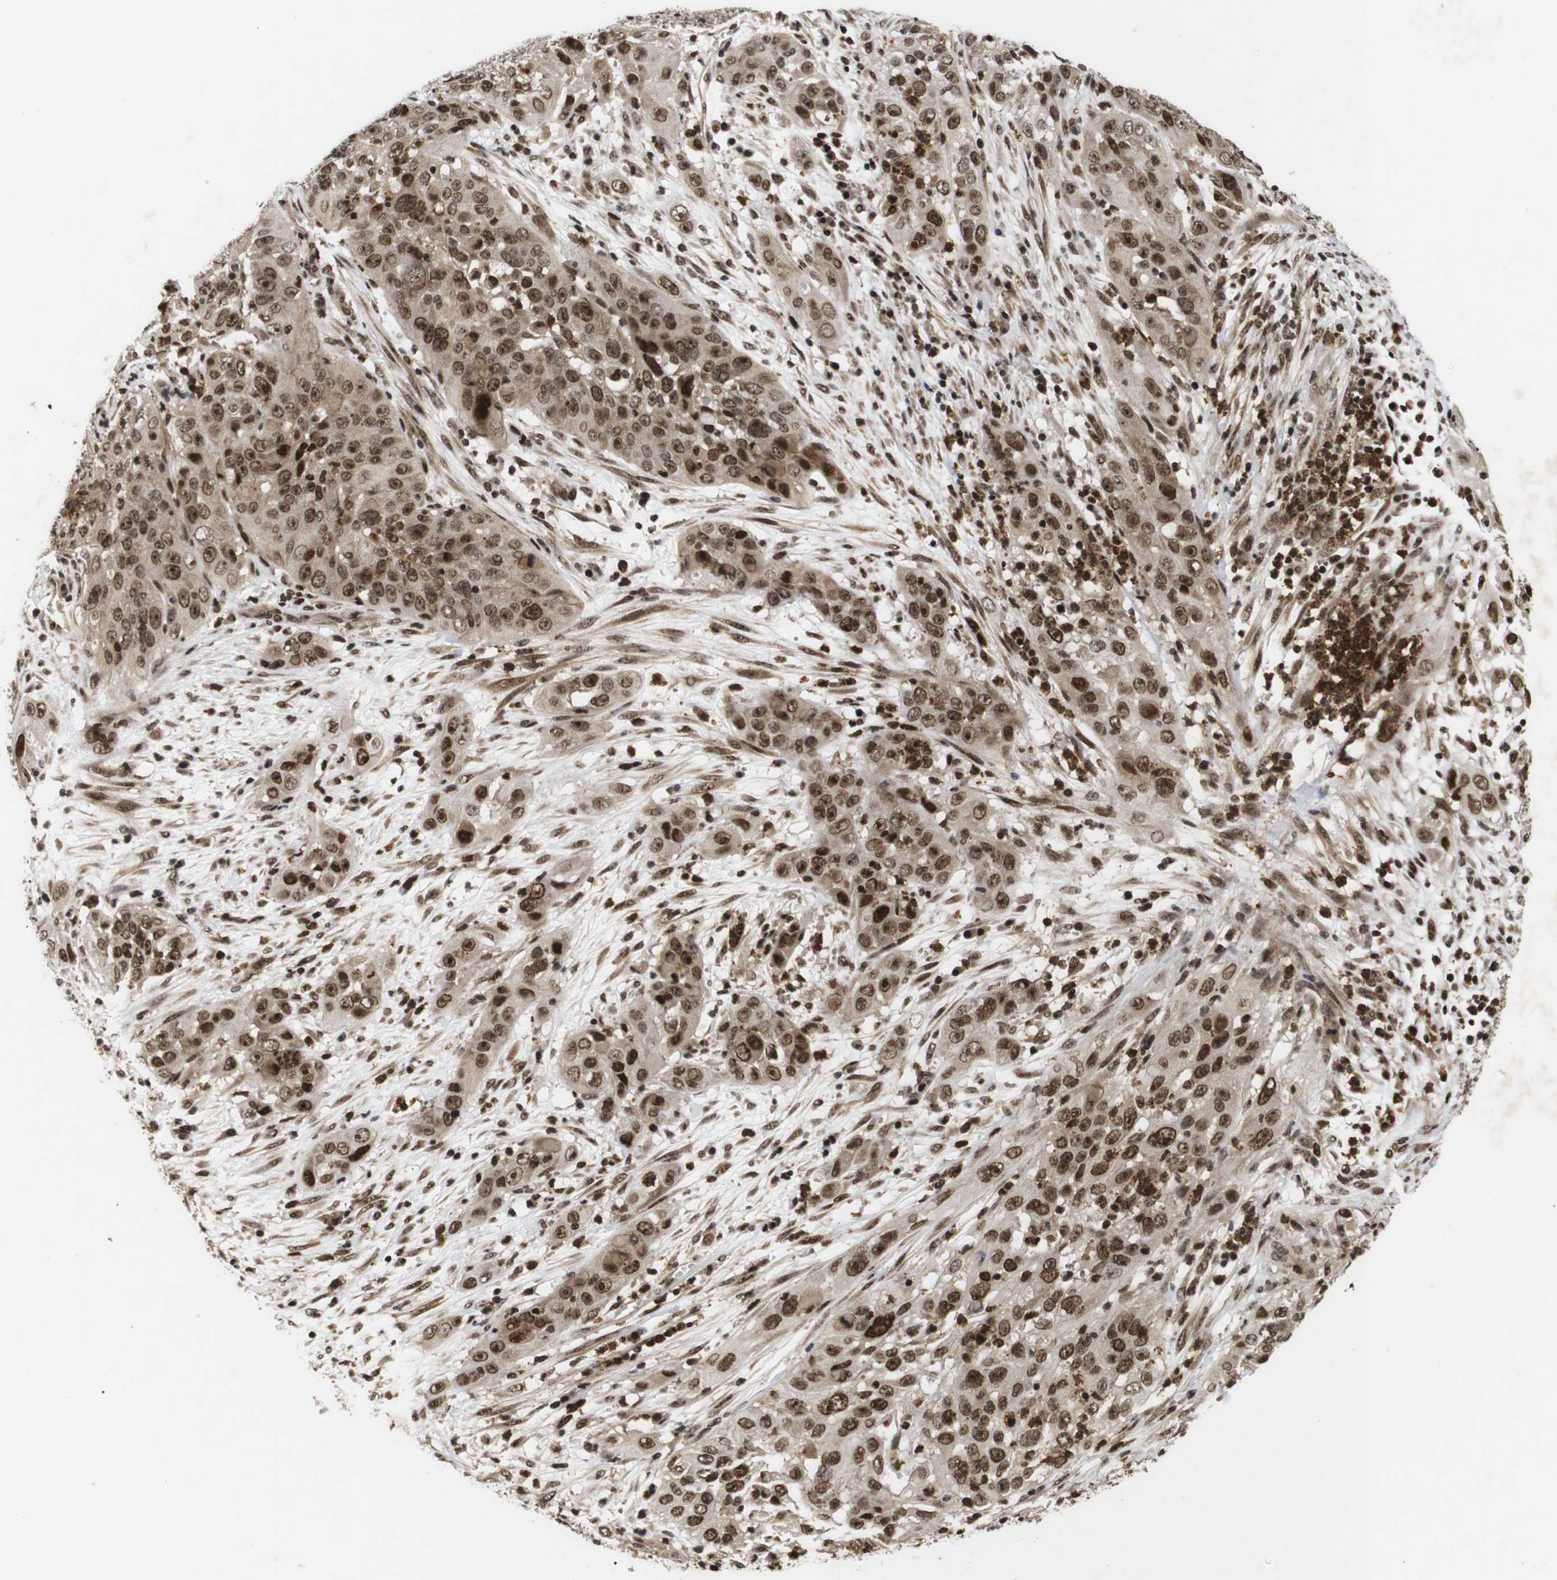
{"staining": {"intensity": "strong", "quantity": ">75%", "location": "cytoplasmic/membranous,nuclear"}, "tissue": "cervical cancer", "cell_type": "Tumor cells", "image_type": "cancer", "snomed": [{"axis": "morphology", "description": "Squamous cell carcinoma, NOS"}, {"axis": "topography", "description": "Cervix"}], "caption": "Cervical cancer stained with a protein marker displays strong staining in tumor cells.", "gene": "KIF23", "patient": {"sex": "female", "age": 32}}